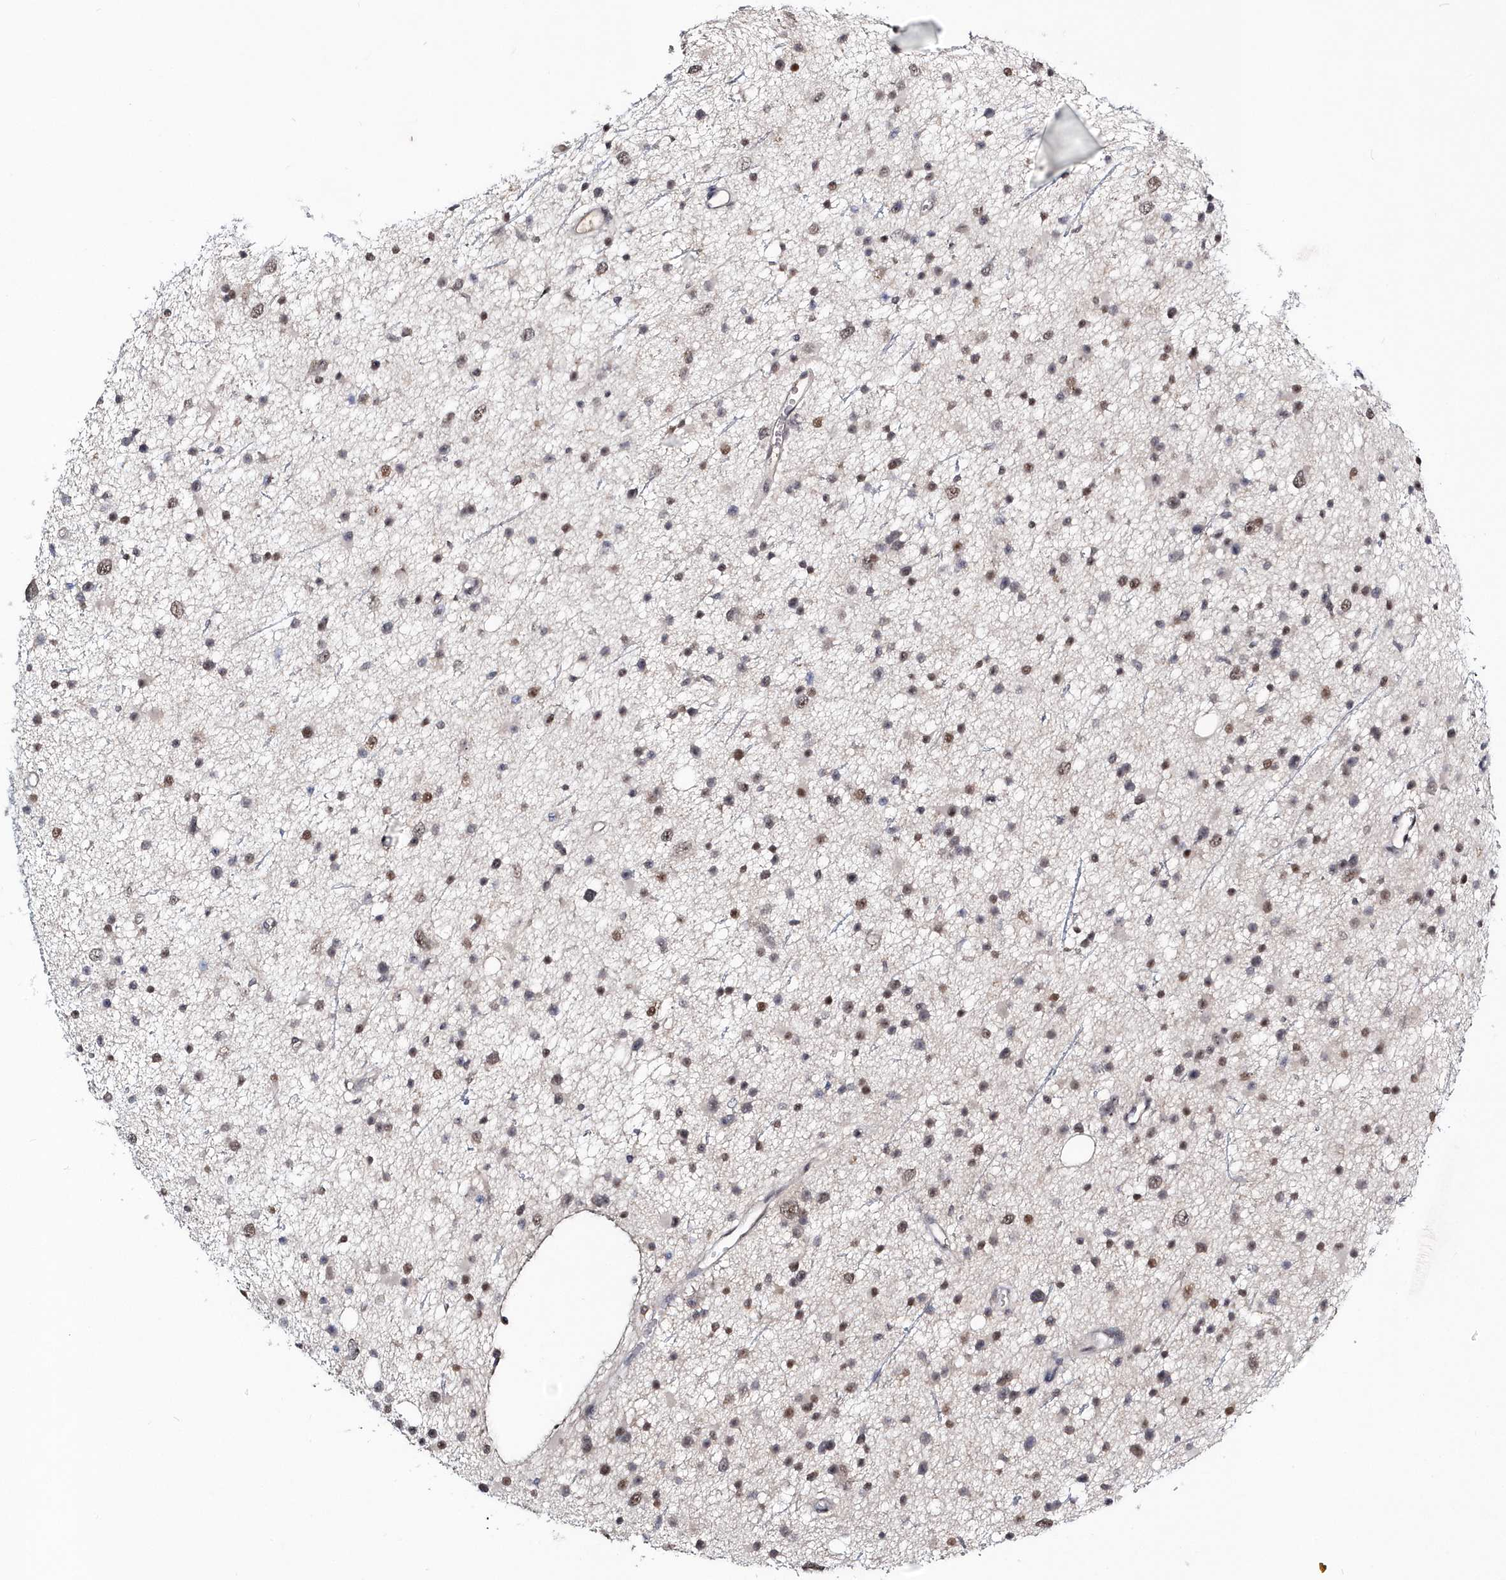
{"staining": {"intensity": "moderate", "quantity": "25%-75%", "location": "nuclear"}, "tissue": "glioma", "cell_type": "Tumor cells", "image_type": "cancer", "snomed": [{"axis": "morphology", "description": "Glioma, malignant, Low grade"}, {"axis": "topography", "description": "Cerebral cortex"}], "caption": "Human glioma stained with a protein marker demonstrates moderate staining in tumor cells.", "gene": "ASCL4", "patient": {"sex": "female", "age": 39}}